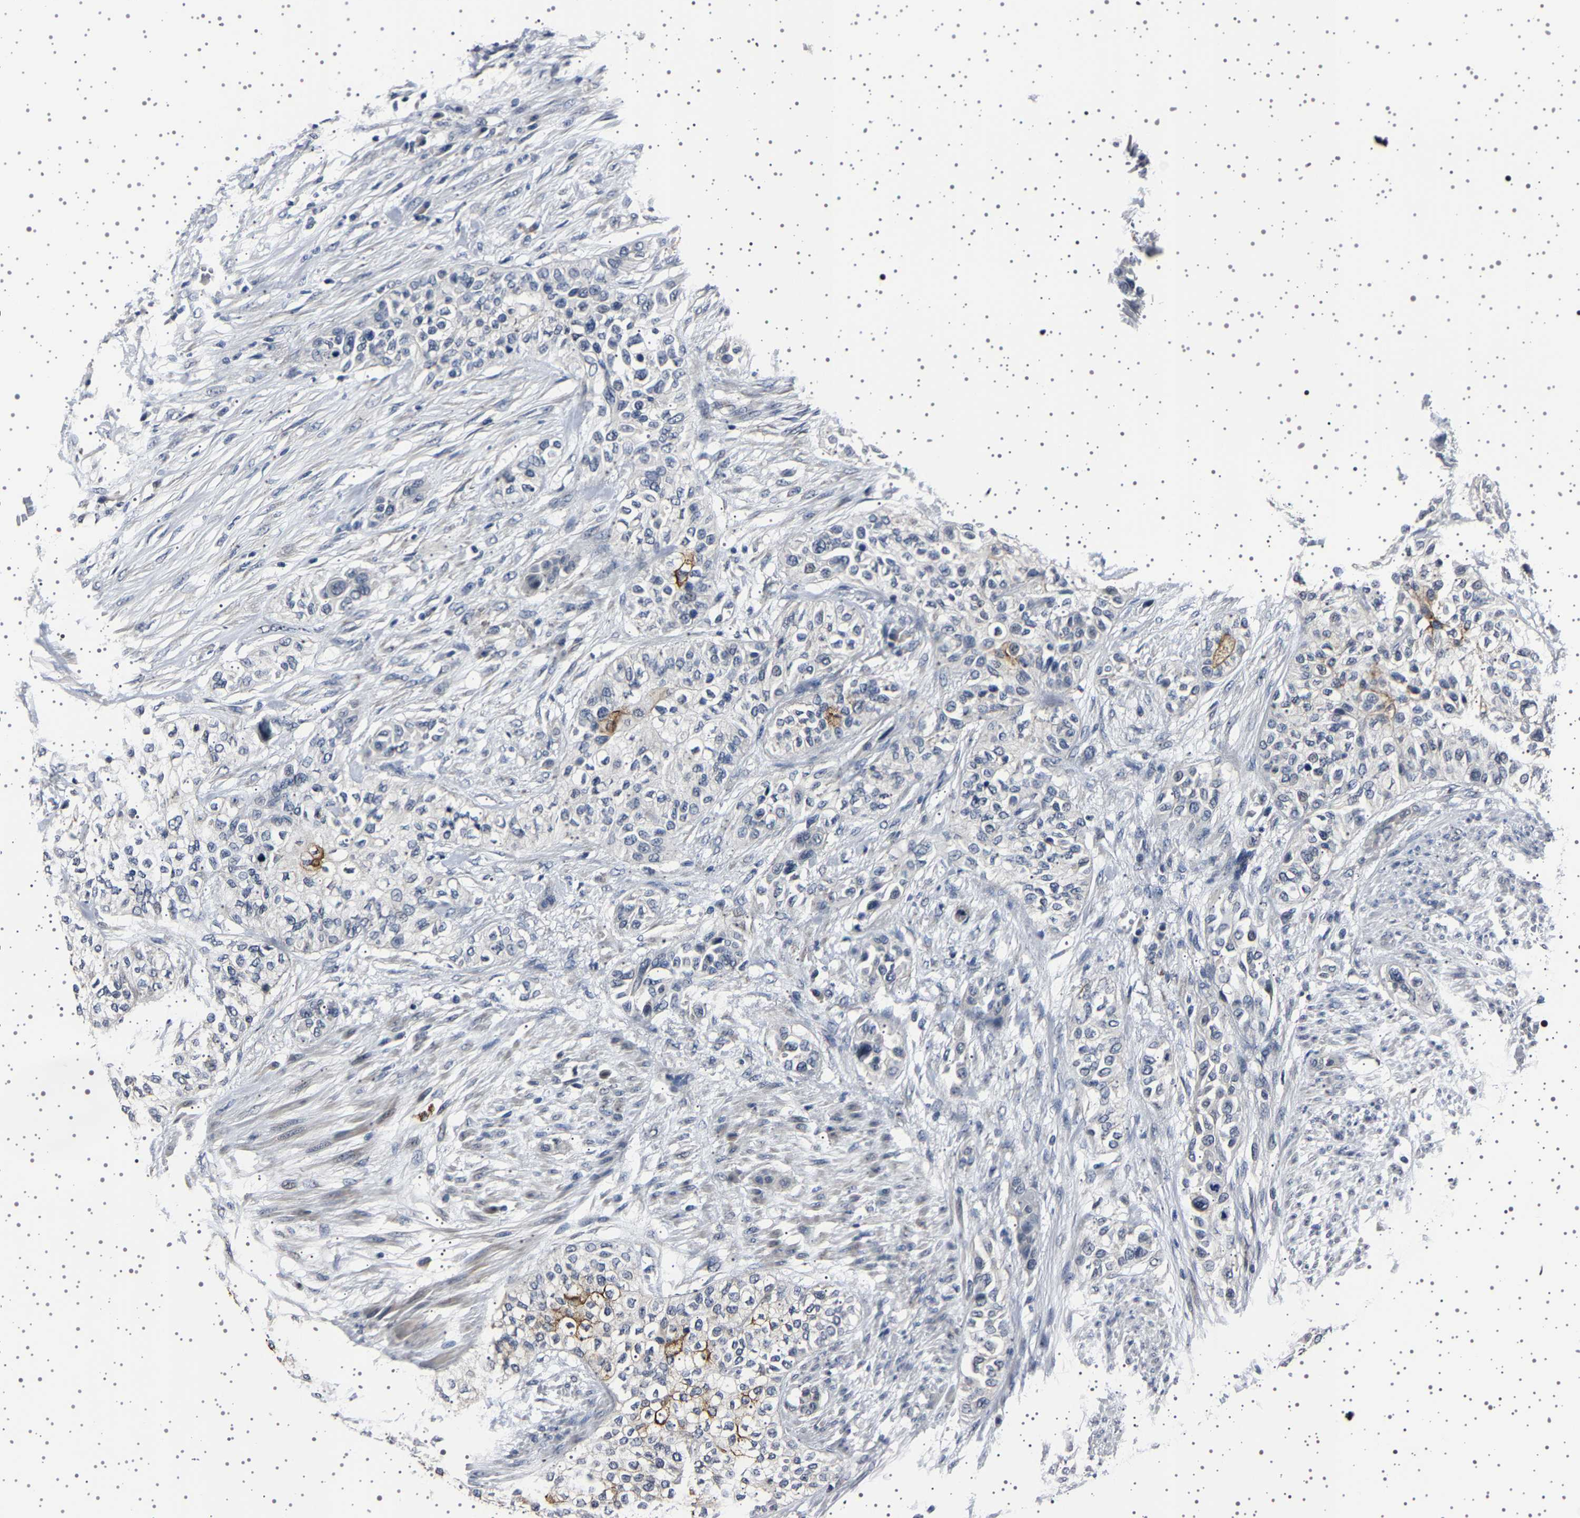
{"staining": {"intensity": "moderate", "quantity": "<25%", "location": "cytoplasmic/membranous"}, "tissue": "urothelial cancer", "cell_type": "Tumor cells", "image_type": "cancer", "snomed": [{"axis": "morphology", "description": "Urothelial carcinoma, High grade"}, {"axis": "topography", "description": "Urinary bladder"}], "caption": "Immunohistochemical staining of urothelial cancer displays moderate cytoplasmic/membranous protein expression in approximately <25% of tumor cells.", "gene": "IL10RB", "patient": {"sex": "male", "age": 74}}